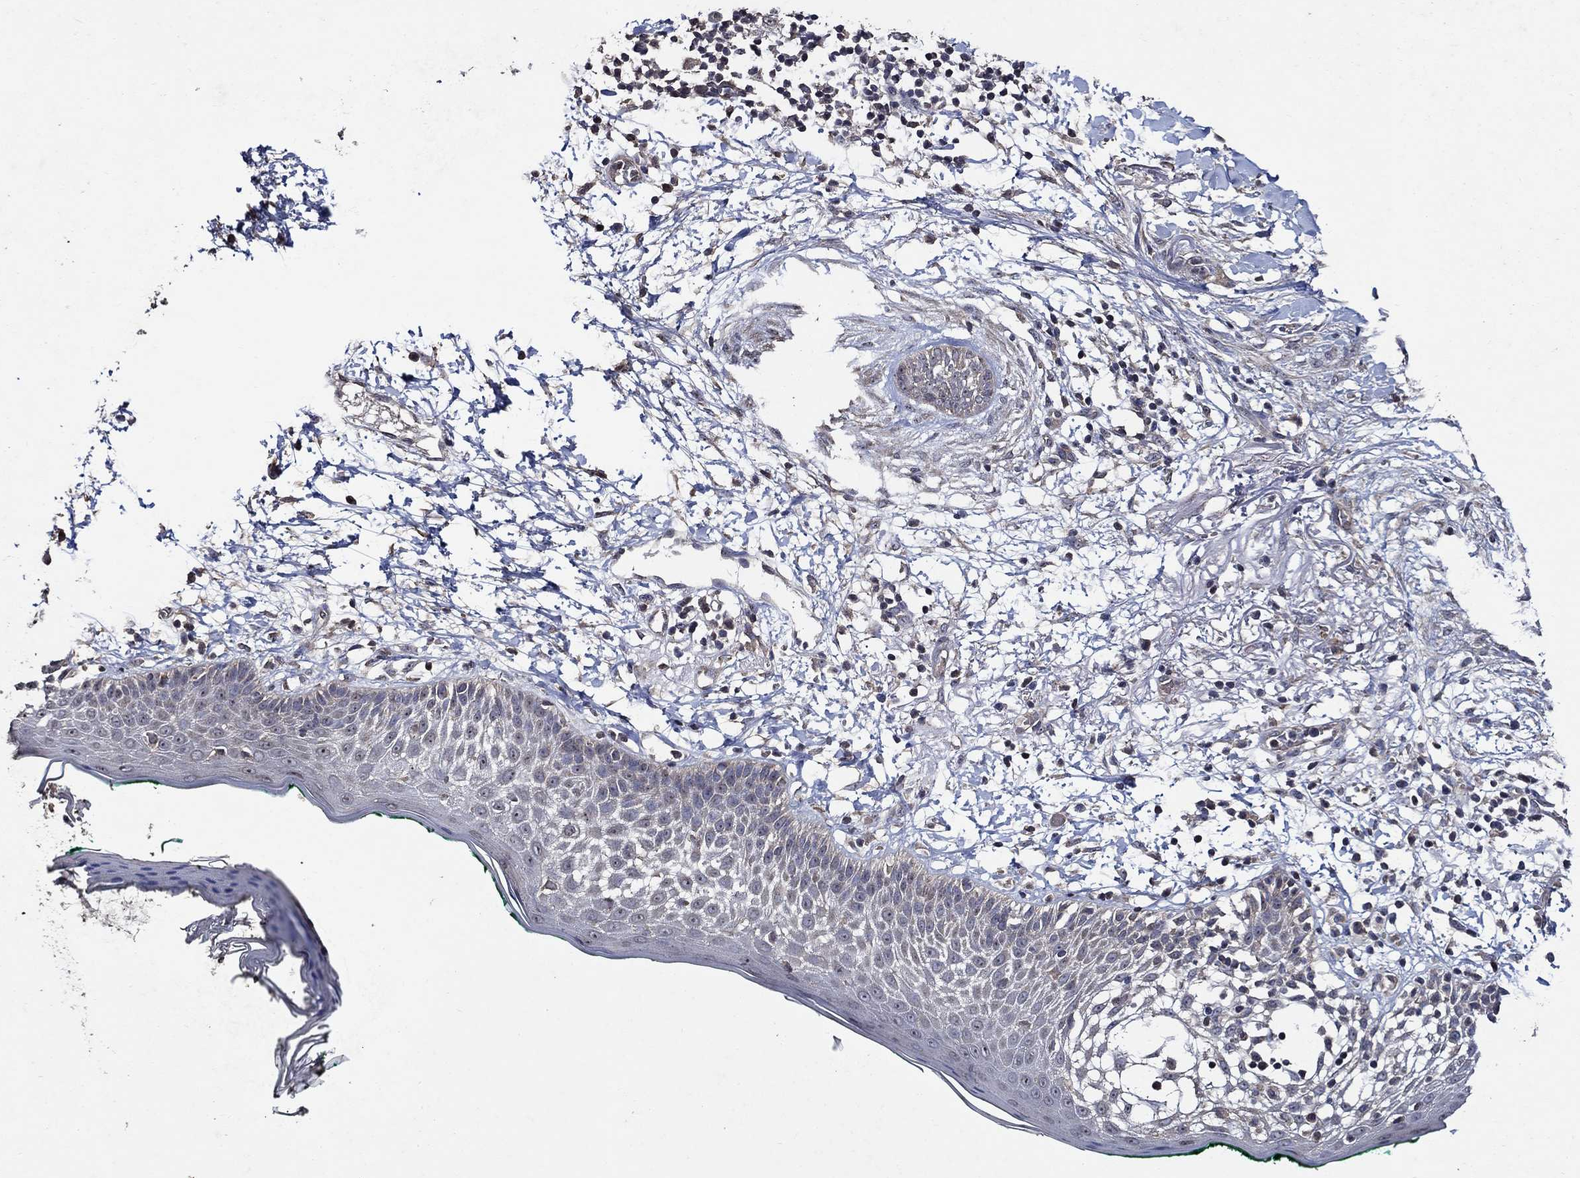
{"staining": {"intensity": "weak", "quantity": "<25%", "location": "cytoplasmic/membranous"}, "tissue": "skin cancer", "cell_type": "Tumor cells", "image_type": "cancer", "snomed": [{"axis": "morphology", "description": "Normal tissue, NOS"}, {"axis": "morphology", "description": "Basal cell carcinoma"}, {"axis": "topography", "description": "Skin"}], "caption": "The histopathology image reveals no significant staining in tumor cells of basal cell carcinoma (skin). (DAB immunohistochemistry (IHC) visualized using brightfield microscopy, high magnification).", "gene": "HAP1", "patient": {"sex": "male", "age": 84}}